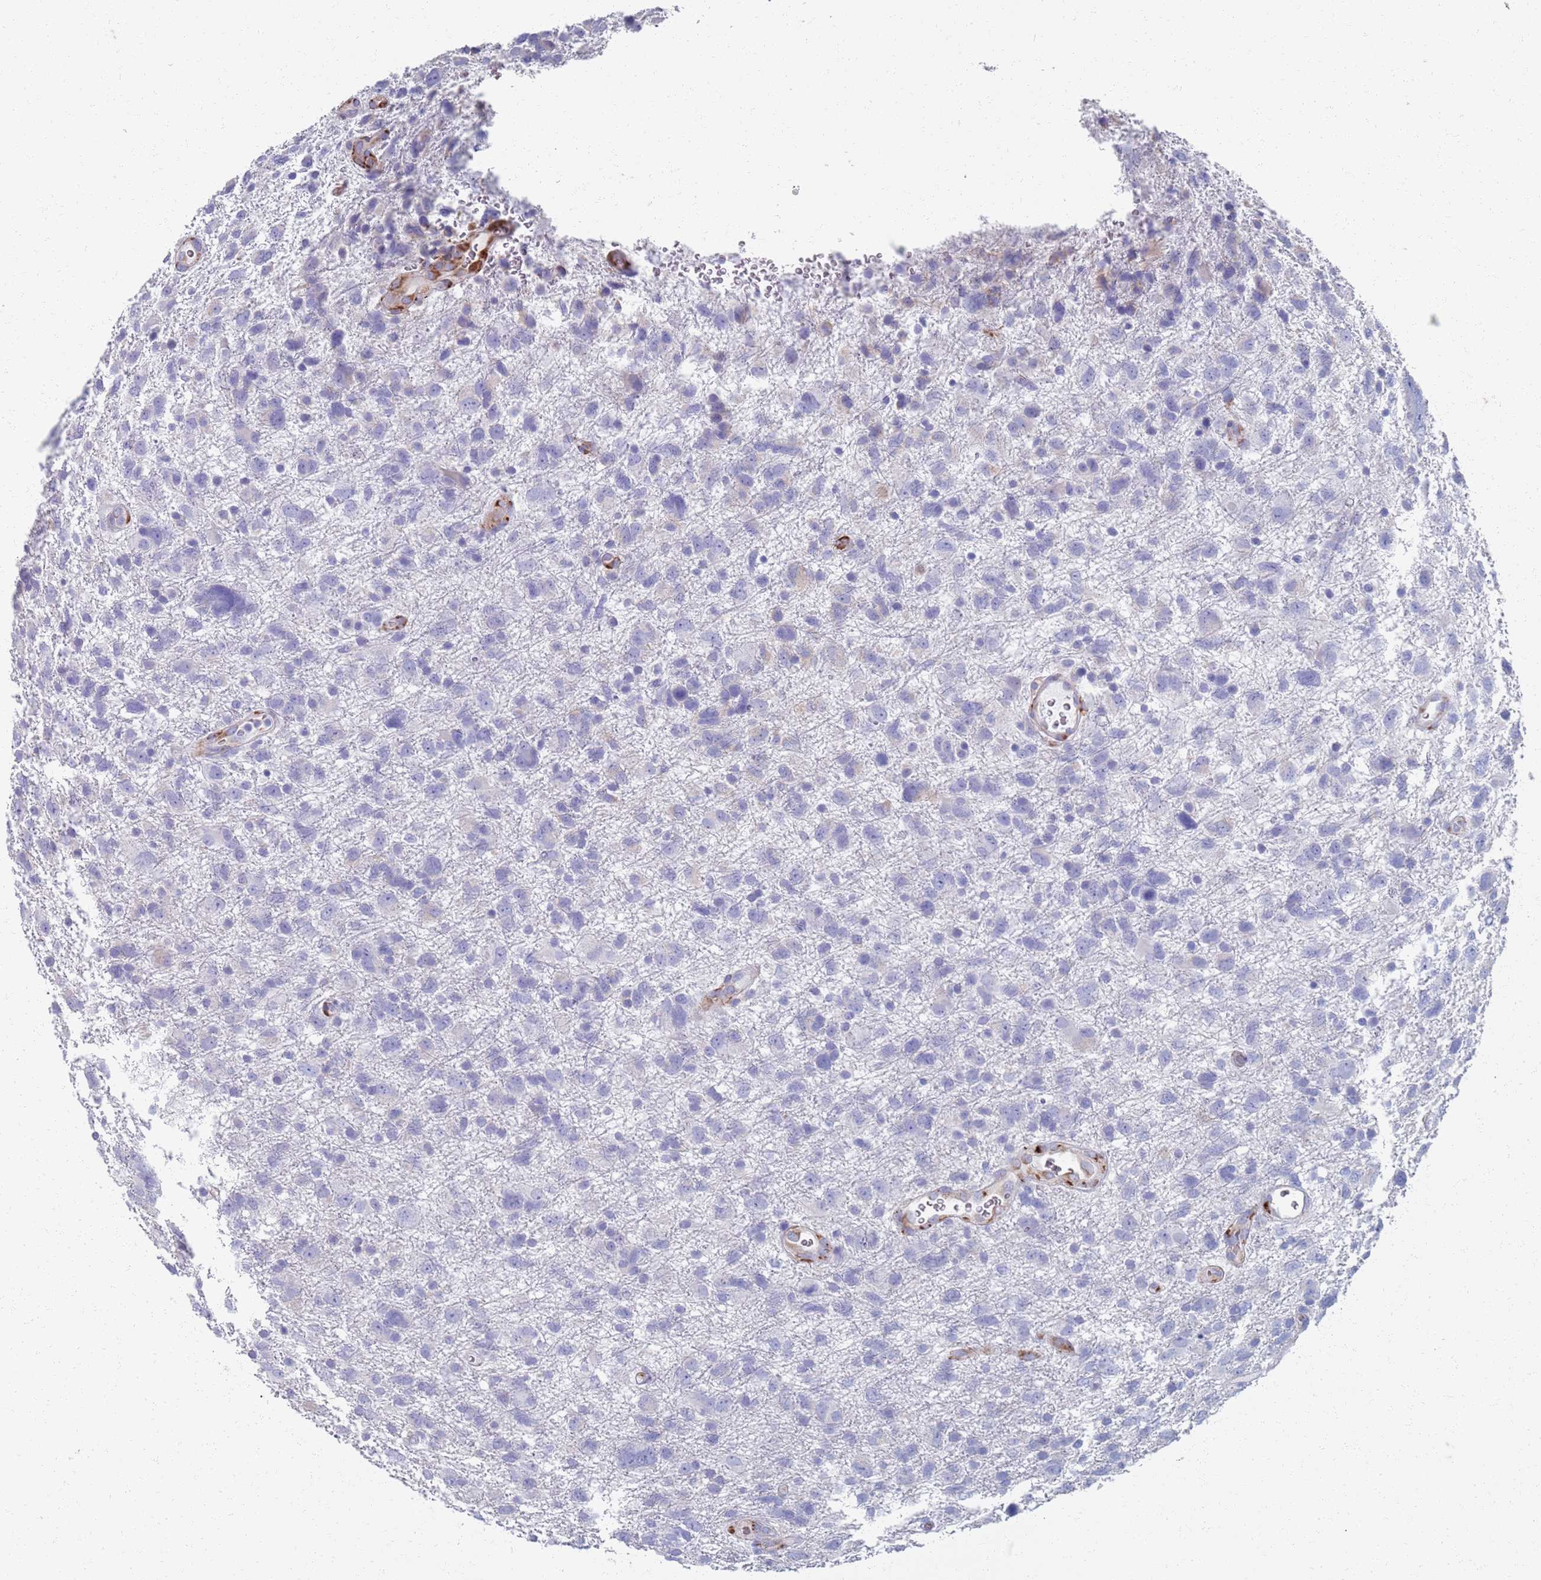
{"staining": {"intensity": "negative", "quantity": "none", "location": "none"}, "tissue": "glioma", "cell_type": "Tumor cells", "image_type": "cancer", "snomed": [{"axis": "morphology", "description": "Glioma, malignant, High grade"}, {"axis": "topography", "description": "Brain"}], "caption": "This is an immunohistochemistry (IHC) image of human malignant glioma (high-grade). There is no positivity in tumor cells.", "gene": "PLOD1", "patient": {"sex": "male", "age": 61}}